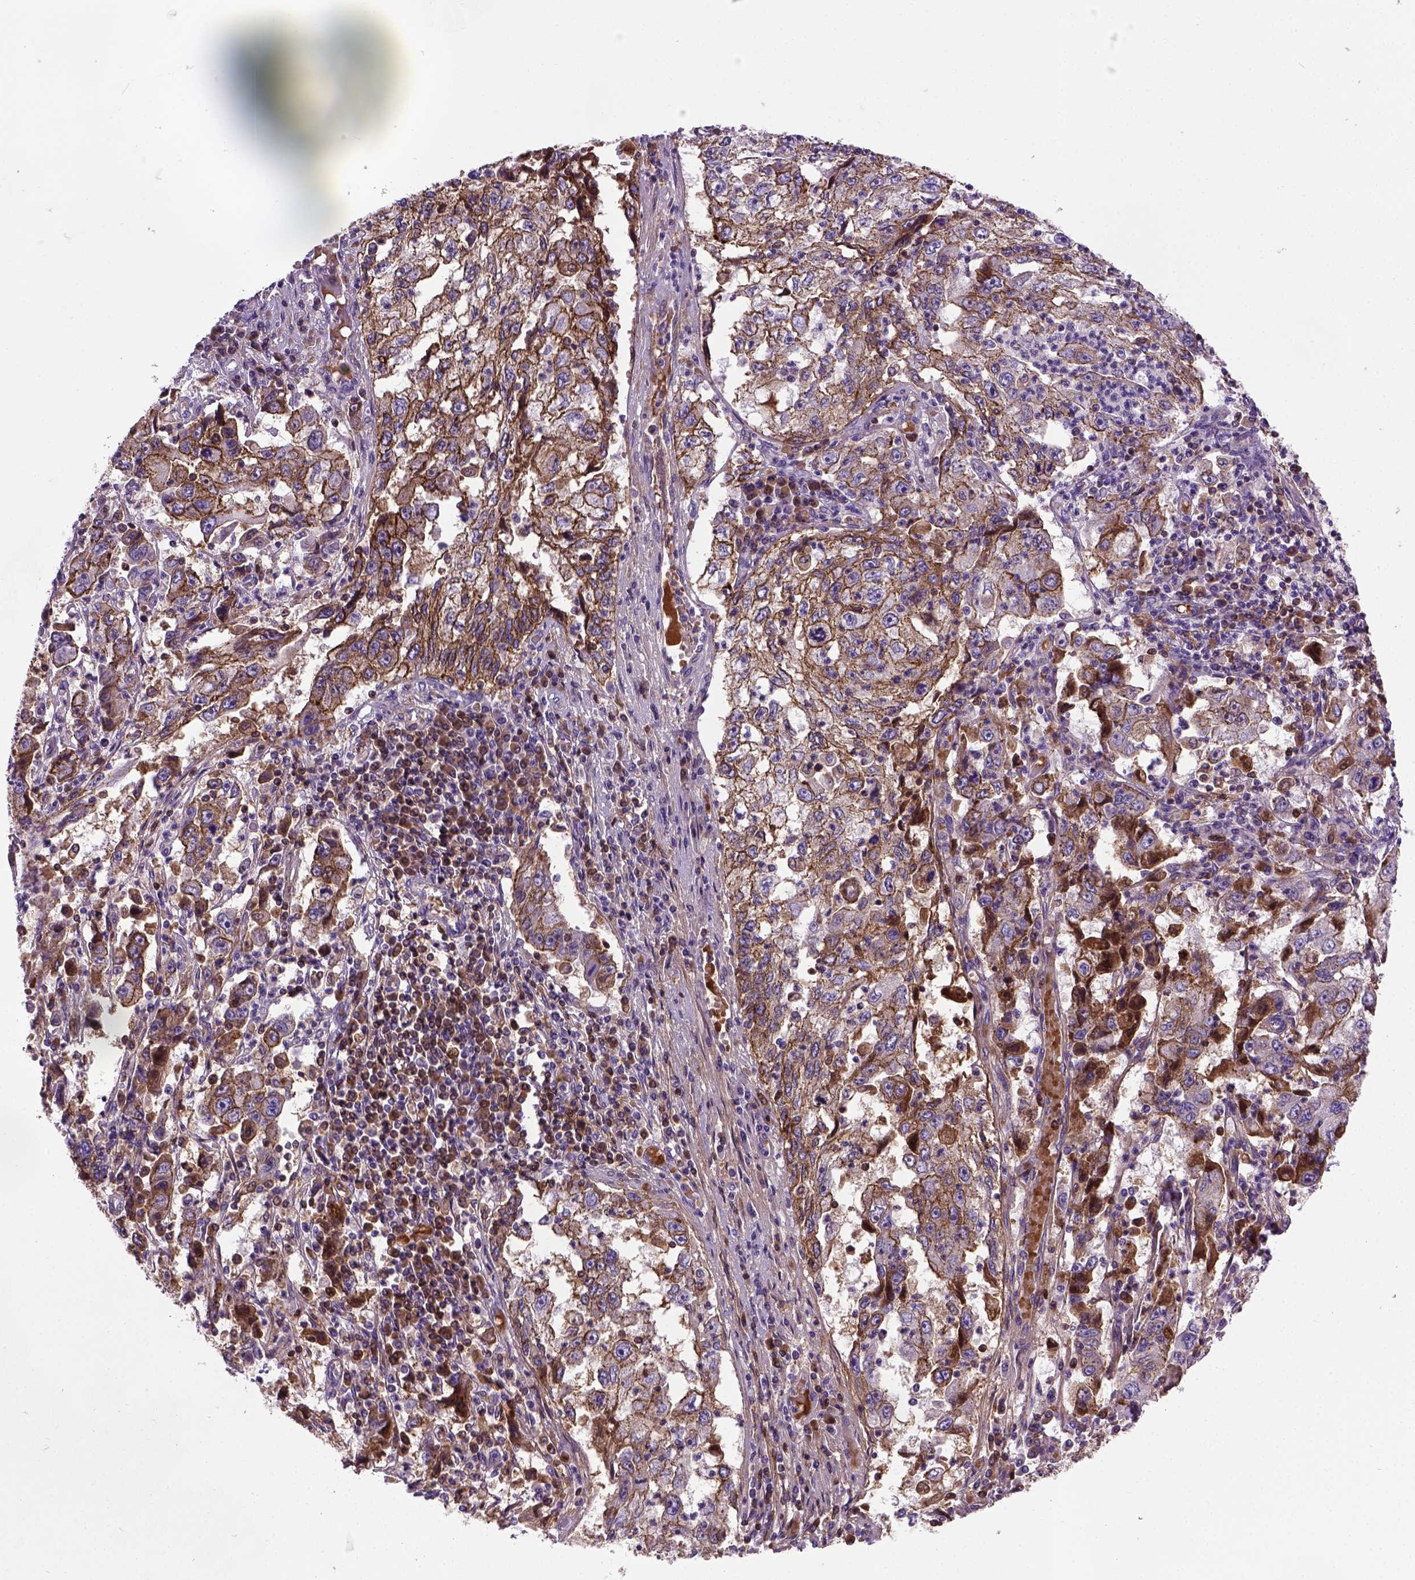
{"staining": {"intensity": "strong", "quantity": ">75%", "location": "cytoplasmic/membranous"}, "tissue": "cervical cancer", "cell_type": "Tumor cells", "image_type": "cancer", "snomed": [{"axis": "morphology", "description": "Squamous cell carcinoma, NOS"}, {"axis": "topography", "description": "Cervix"}], "caption": "Strong cytoplasmic/membranous staining is present in approximately >75% of tumor cells in cervical cancer. (DAB IHC with brightfield microscopy, high magnification).", "gene": "CDH1", "patient": {"sex": "female", "age": 36}}